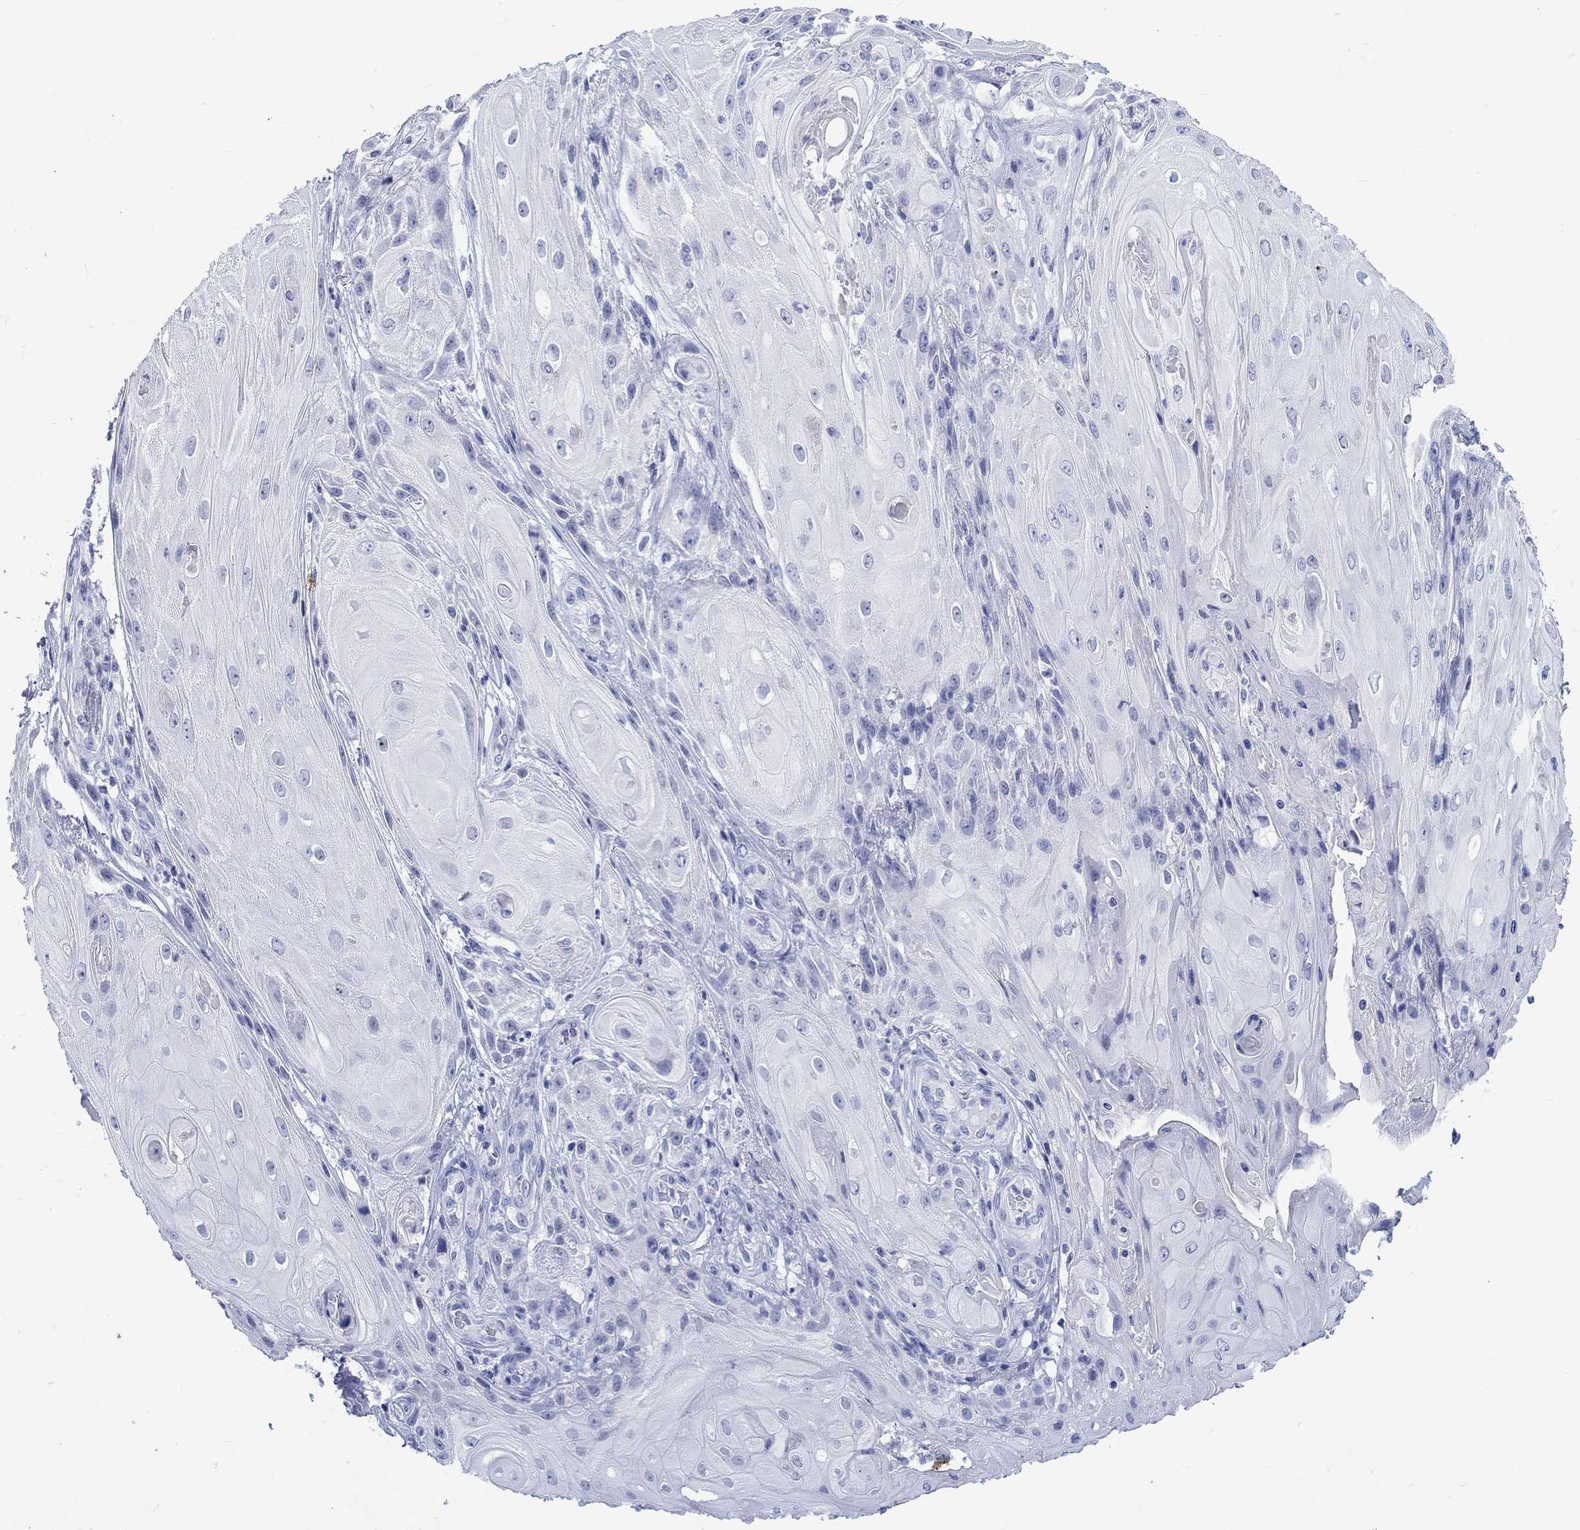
{"staining": {"intensity": "negative", "quantity": "none", "location": "none"}, "tissue": "skin cancer", "cell_type": "Tumor cells", "image_type": "cancer", "snomed": [{"axis": "morphology", "description": "Squamous cell carcinoma, NOS"}, {"axis": "topography", "description": "Skin"}], "caption": "Human skin cancer (squamous cell carcinoma) stained for a protein using IHC reveals no positivity in tumor cells.", "gene": "KRT76", "patient": {"sex": "male", "age": 62}}